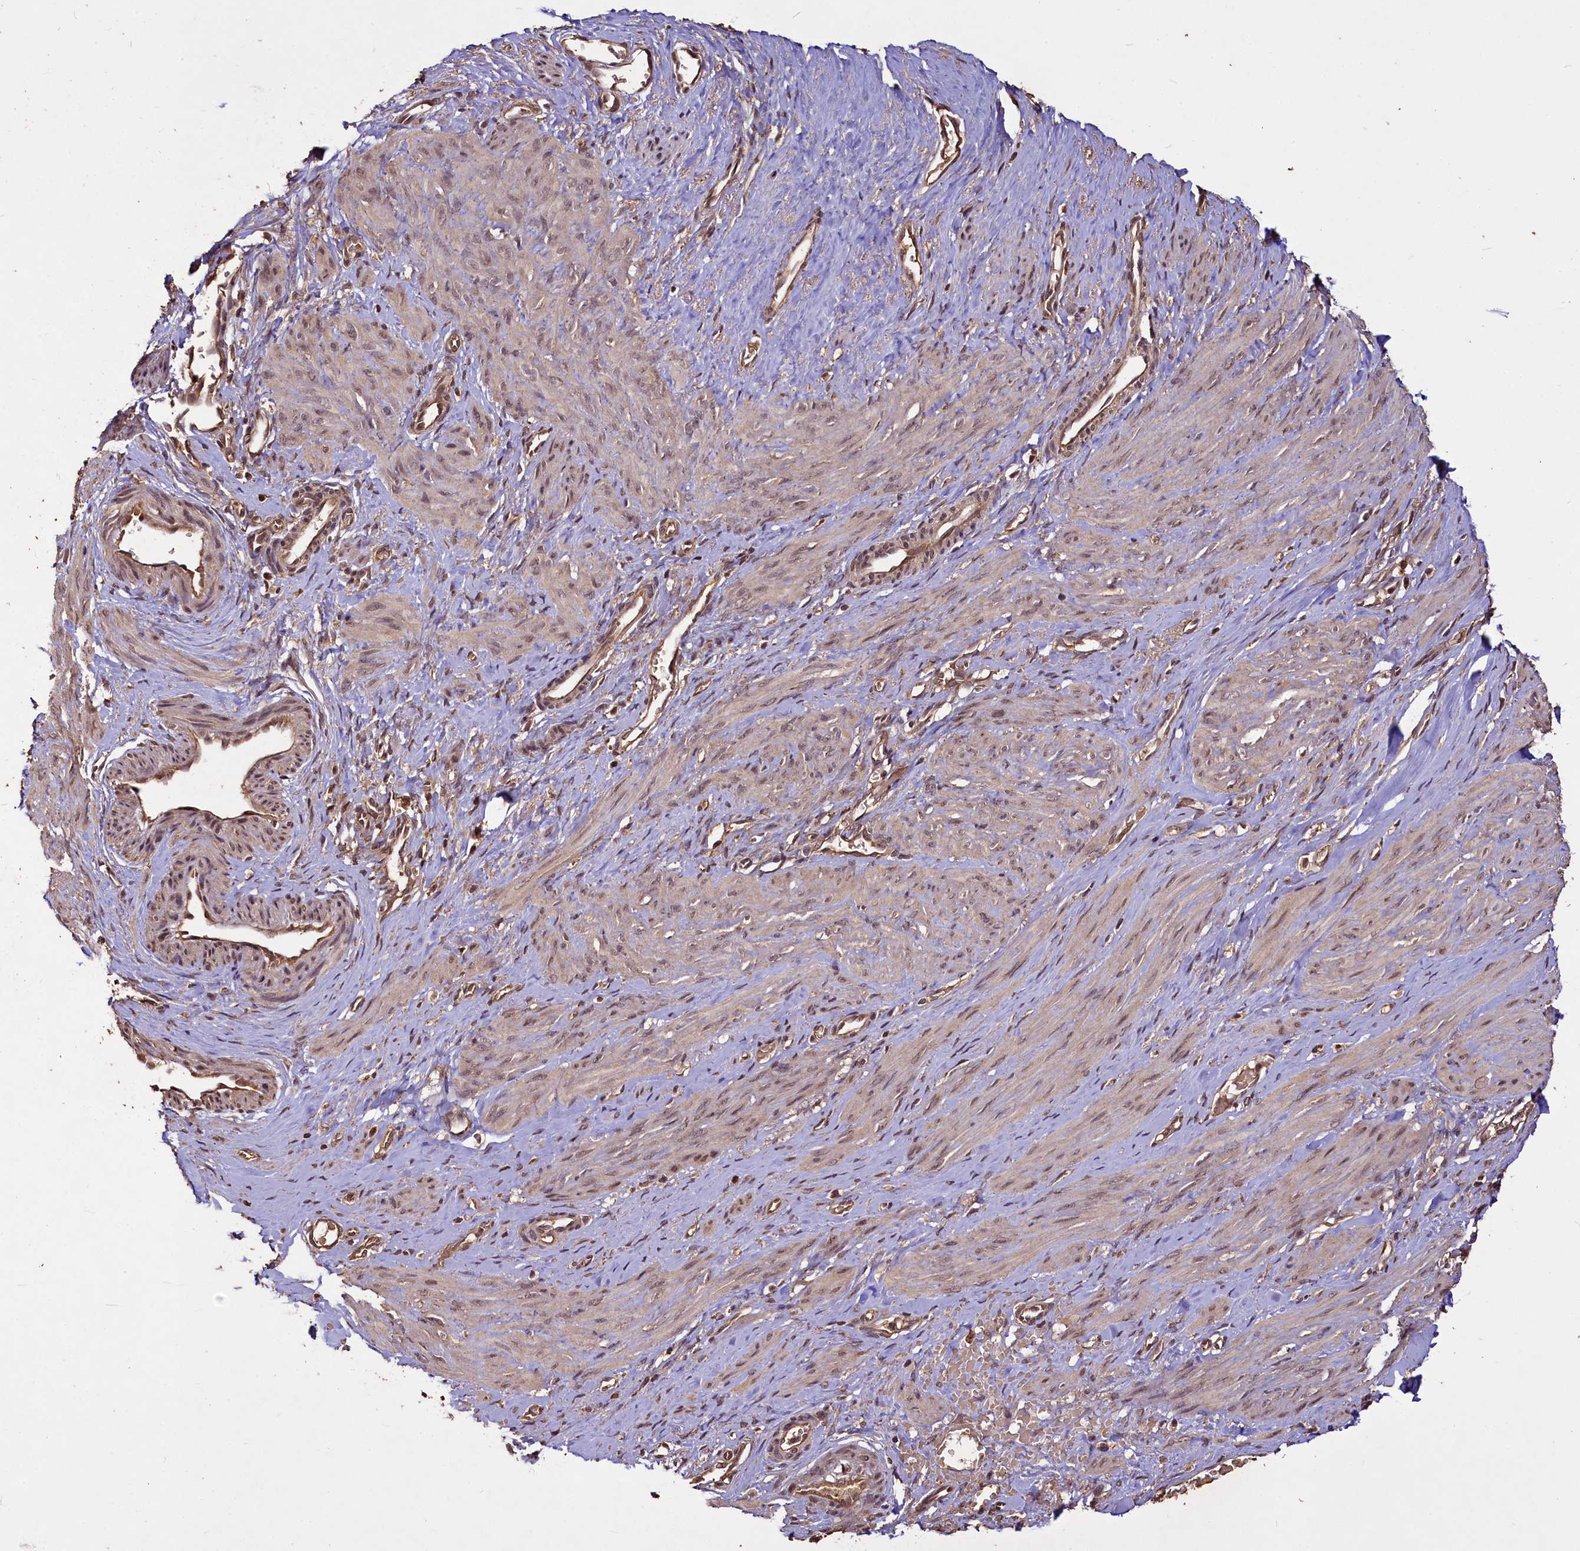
{"staining": {"intensity": "weak", "quantity": ">75%", "location": "cytoplasmic/membranous,nuclear"}, "tissue": "smooth muscle", "cell_type": "Smooth muscle cells", "image_type": "normal", "snomed": [{"axis": "morphology", "description": "Normal tissue, NOS"}, {"axis": "topography", "description": "Endometrium"}], "caption": "This micrograph exhibits immunohistochemistry staining of unremarkable human smooth muscle, with low weak cytoplasmic/membranous,nuclear expression in approximately >75% of smooth muscle cells.", "gene": "VPS51", "patient": {"sex": "female", "age": 33}}